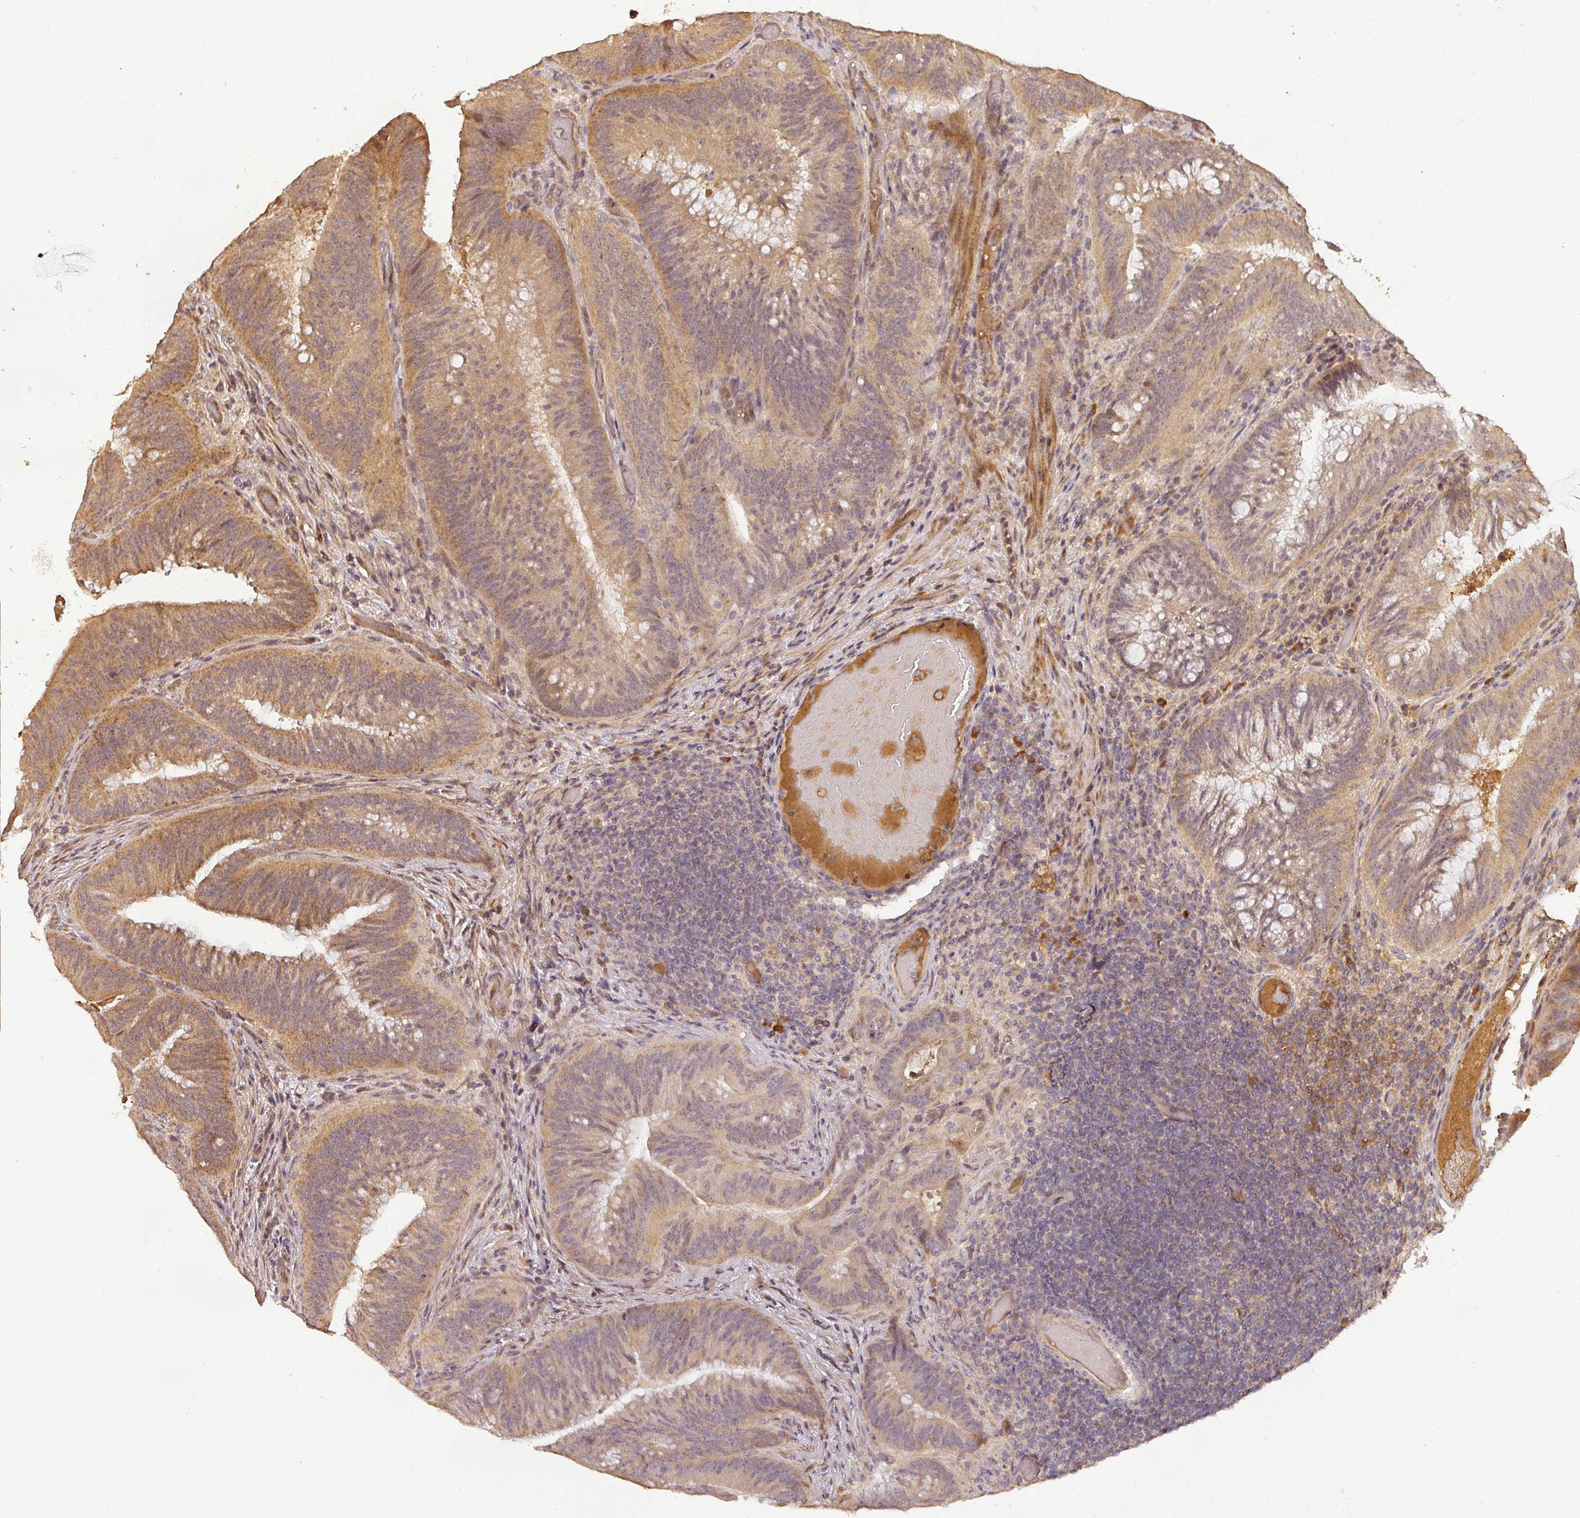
{"staining": {"intensity": "moderate", "quantity": ">75%", "location": "cytoplasmic/membranous"}, "tissue": "colorectal cancer", "cell_type": "Tumor cells", "image_type": "cancer", "snomed": [{"axis": "morphology", "description": "Adenocarcinoma, NOS"}, {"axis": "topography", "description": "Colon"}], "caption": "There is medium levels of moderate cytoplasmic/membranous expression in tumor cells of adenocarcinoma (colorectal), as demonstrated by immunohistochemical staining (brown color).", "gene": "BPIFB3", "patient": {"sex": "female", "age": 43}}